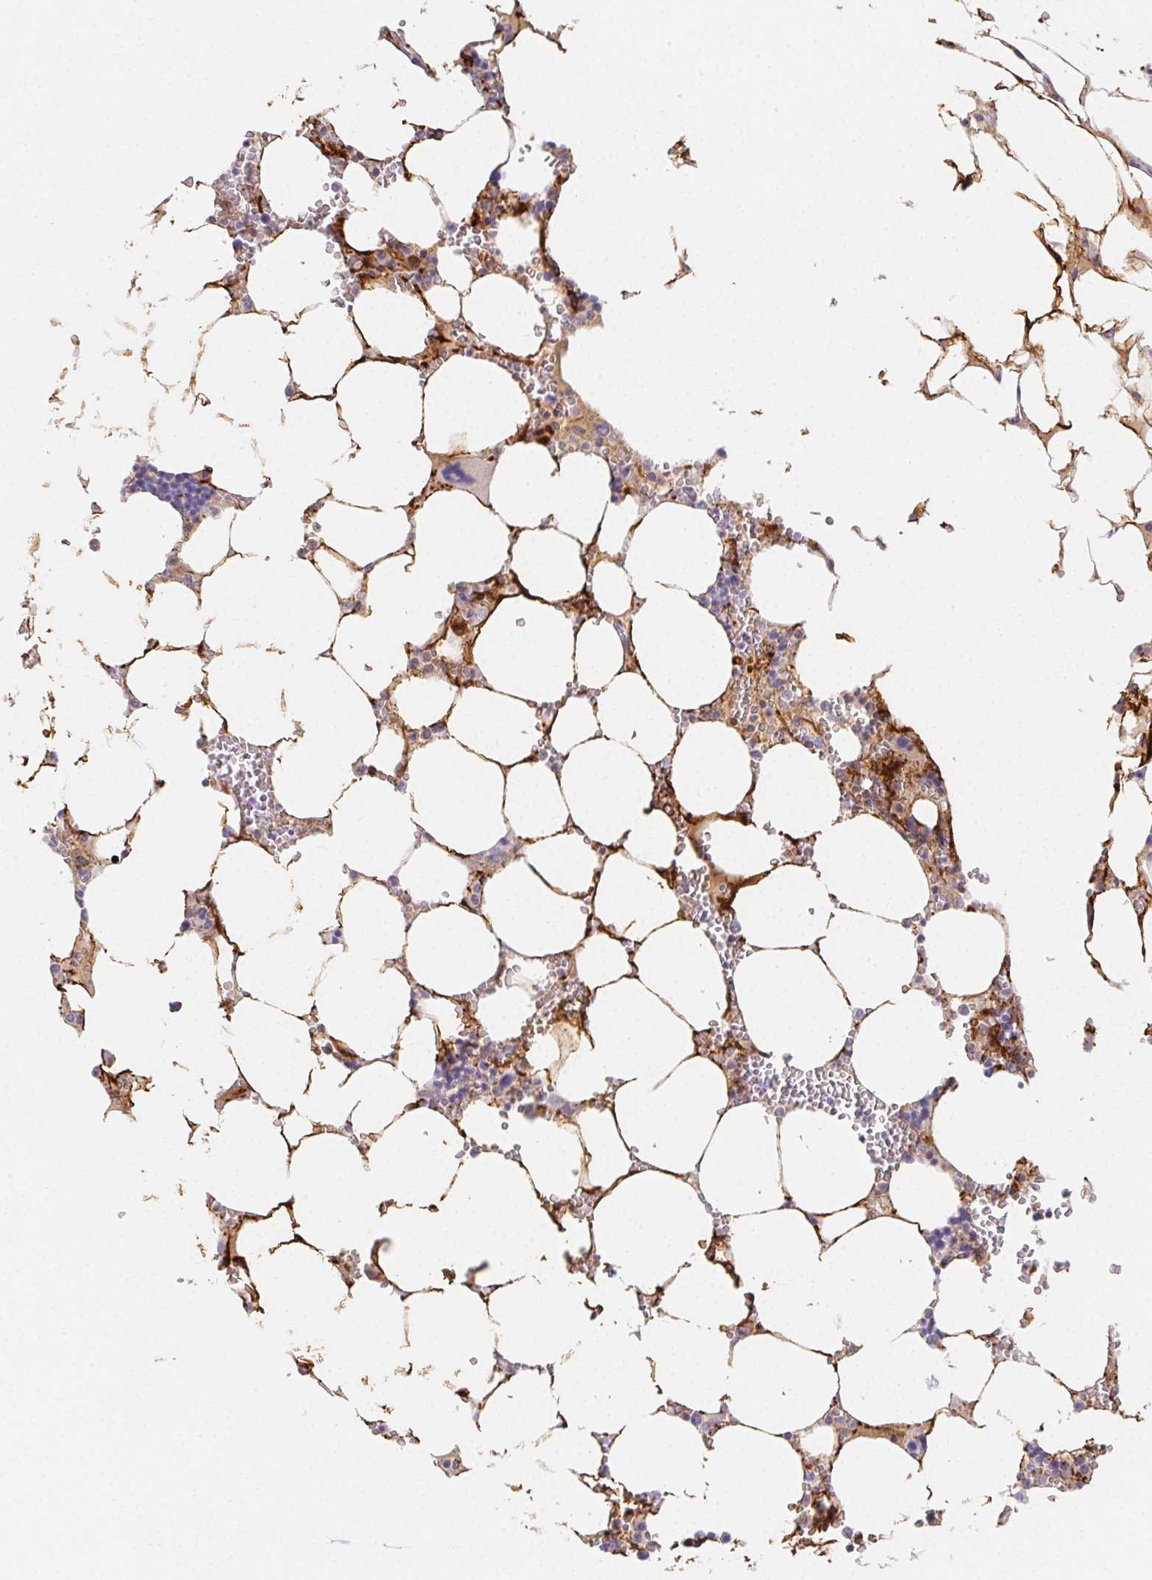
{"staining": {"intensity": "negative", "quantity": "none", "location": "none"}, "tissue": "bone marrow", "cell_type": "Hematopoietic cells", "image_type": "normal", "snomed": [{"axis": "morphology", "description": "Normal tissue, NOS"}, {"axis": "topography", "description": "Bone marrow"}], "caption": "IHC histopathology image of unremarkable bone marrow: human bone marrow stained with DAB demonstrates no significant protein staining in hematopoietic cells.", "gene": "ITIH2", "patient": {"sex": "male", "age": 64}}